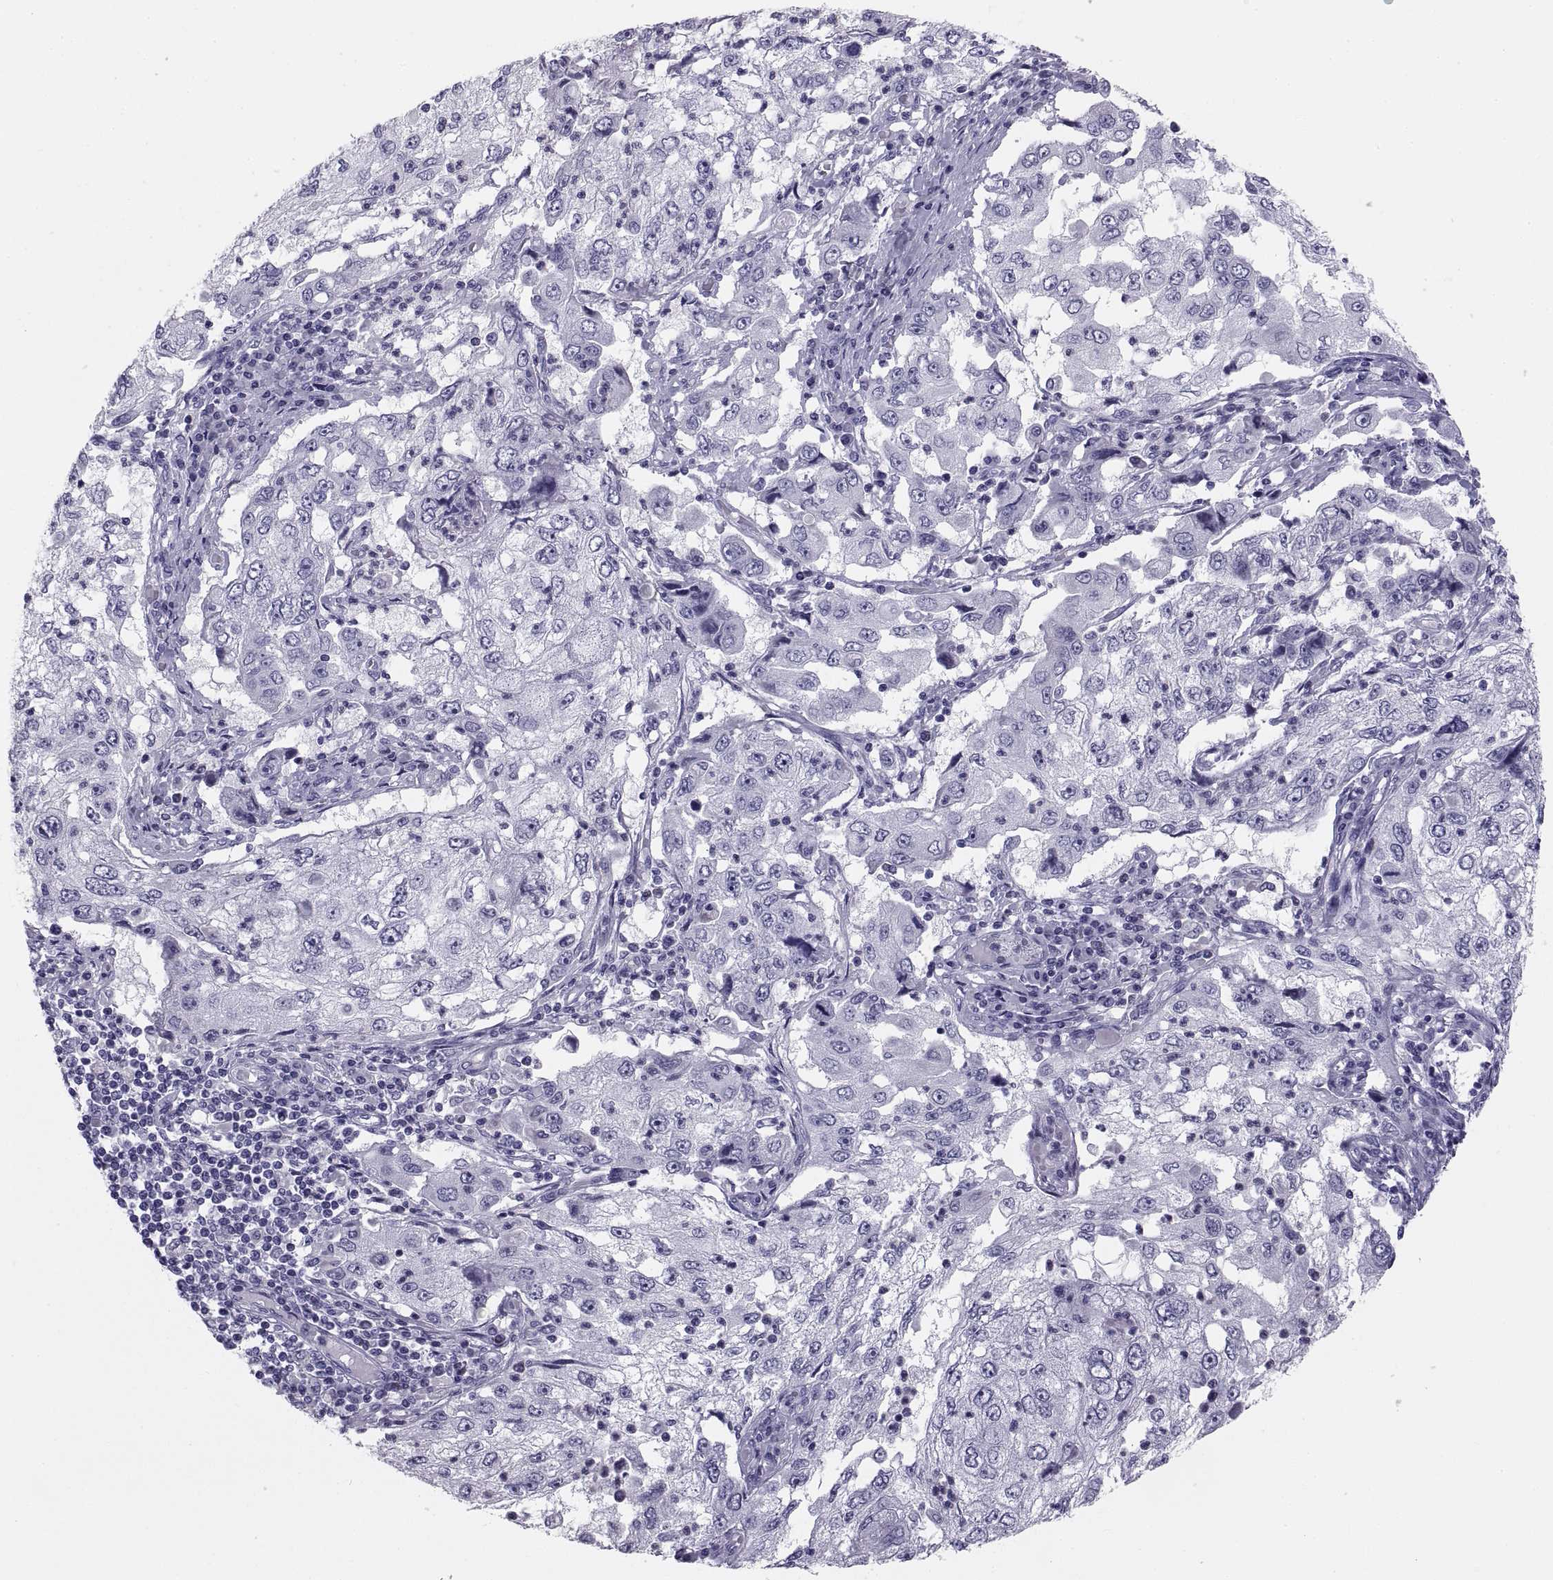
{"staining": {"intensity": "negative", "quantity": "none", "location": "none"}, "tissue": "cervical cancer", "cell_type": "Tumor cells", "image_type": "cancer", "snomed": [{"axis": "morphology", "description": "Squamous cell carcinoma, NOS"}, {"axis": "topography", "description": "Cervix"}], "caption": "A photomicrograph of cervical squamous cell carcinoma stained for a protein exhibits no brown staining in tumor cells.", "gene": "PAX2", "patient": {"sex": "female", "age": 36}}